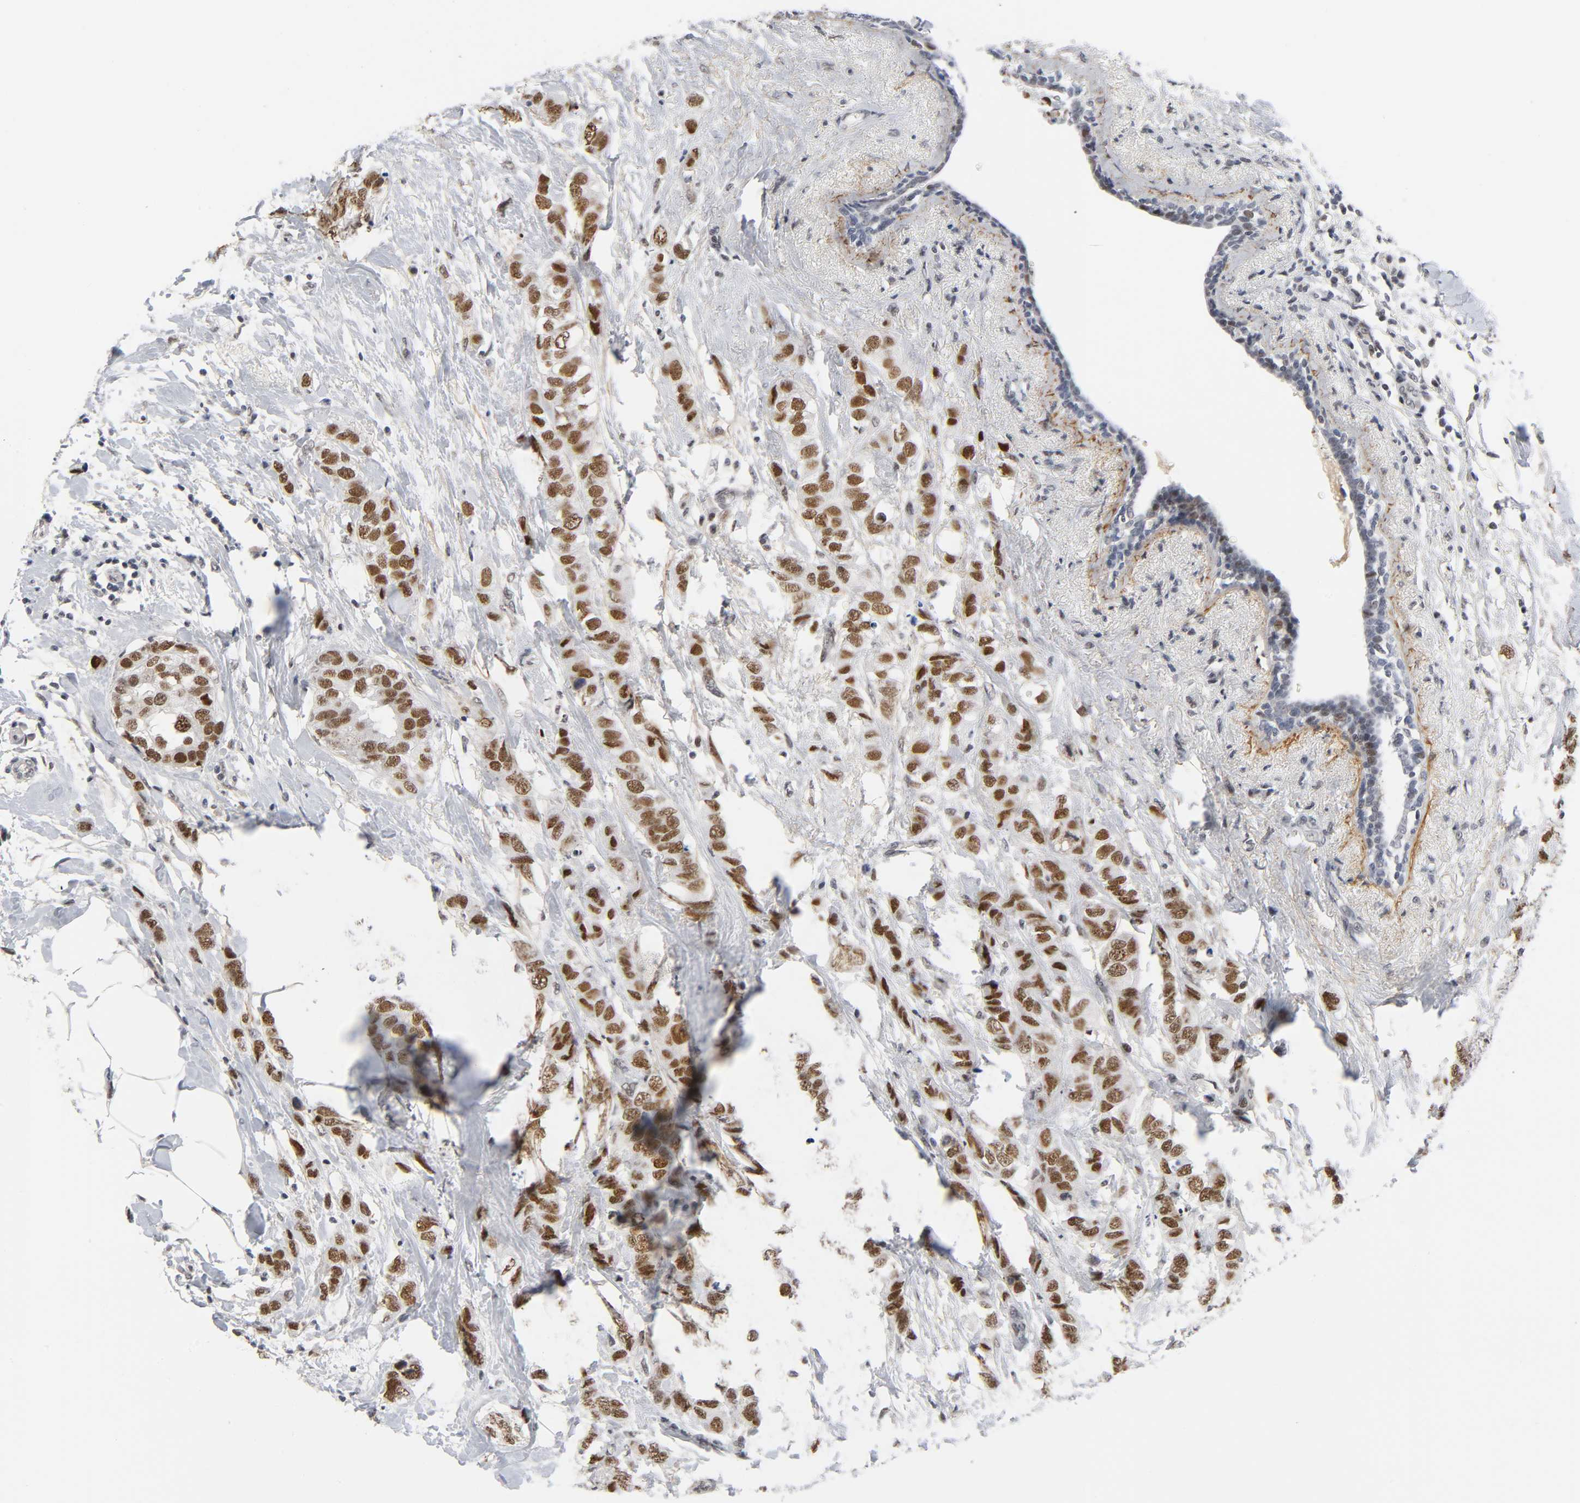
{"staining": {"intensity": "moderate", "quantity": ">75%", "location": "nuclear"}, "tissue": "breast cancer", "cell_type": "Tumor cells", "image_type": "cancer", "snomed": [{"axis": "morphology", "description": "Normal tissue, NOS"}, {"axis": "morphology", "description": "Duct carcinoma"}, {"axis": "topography", "description": "Breast"}], "caption": "Immunohistochemistry histopathology image of neoplastic tissue: breast infiltrating ductal carcinoma stained using immunohistochemistry (IHC) reveals medium levels of moderate protein expression localized specifically in the nuclear of tumor cells, appearing as a nuclear brown color.", "gene": "DIDO1", "patient": {"sex": "female", "age": 50}}